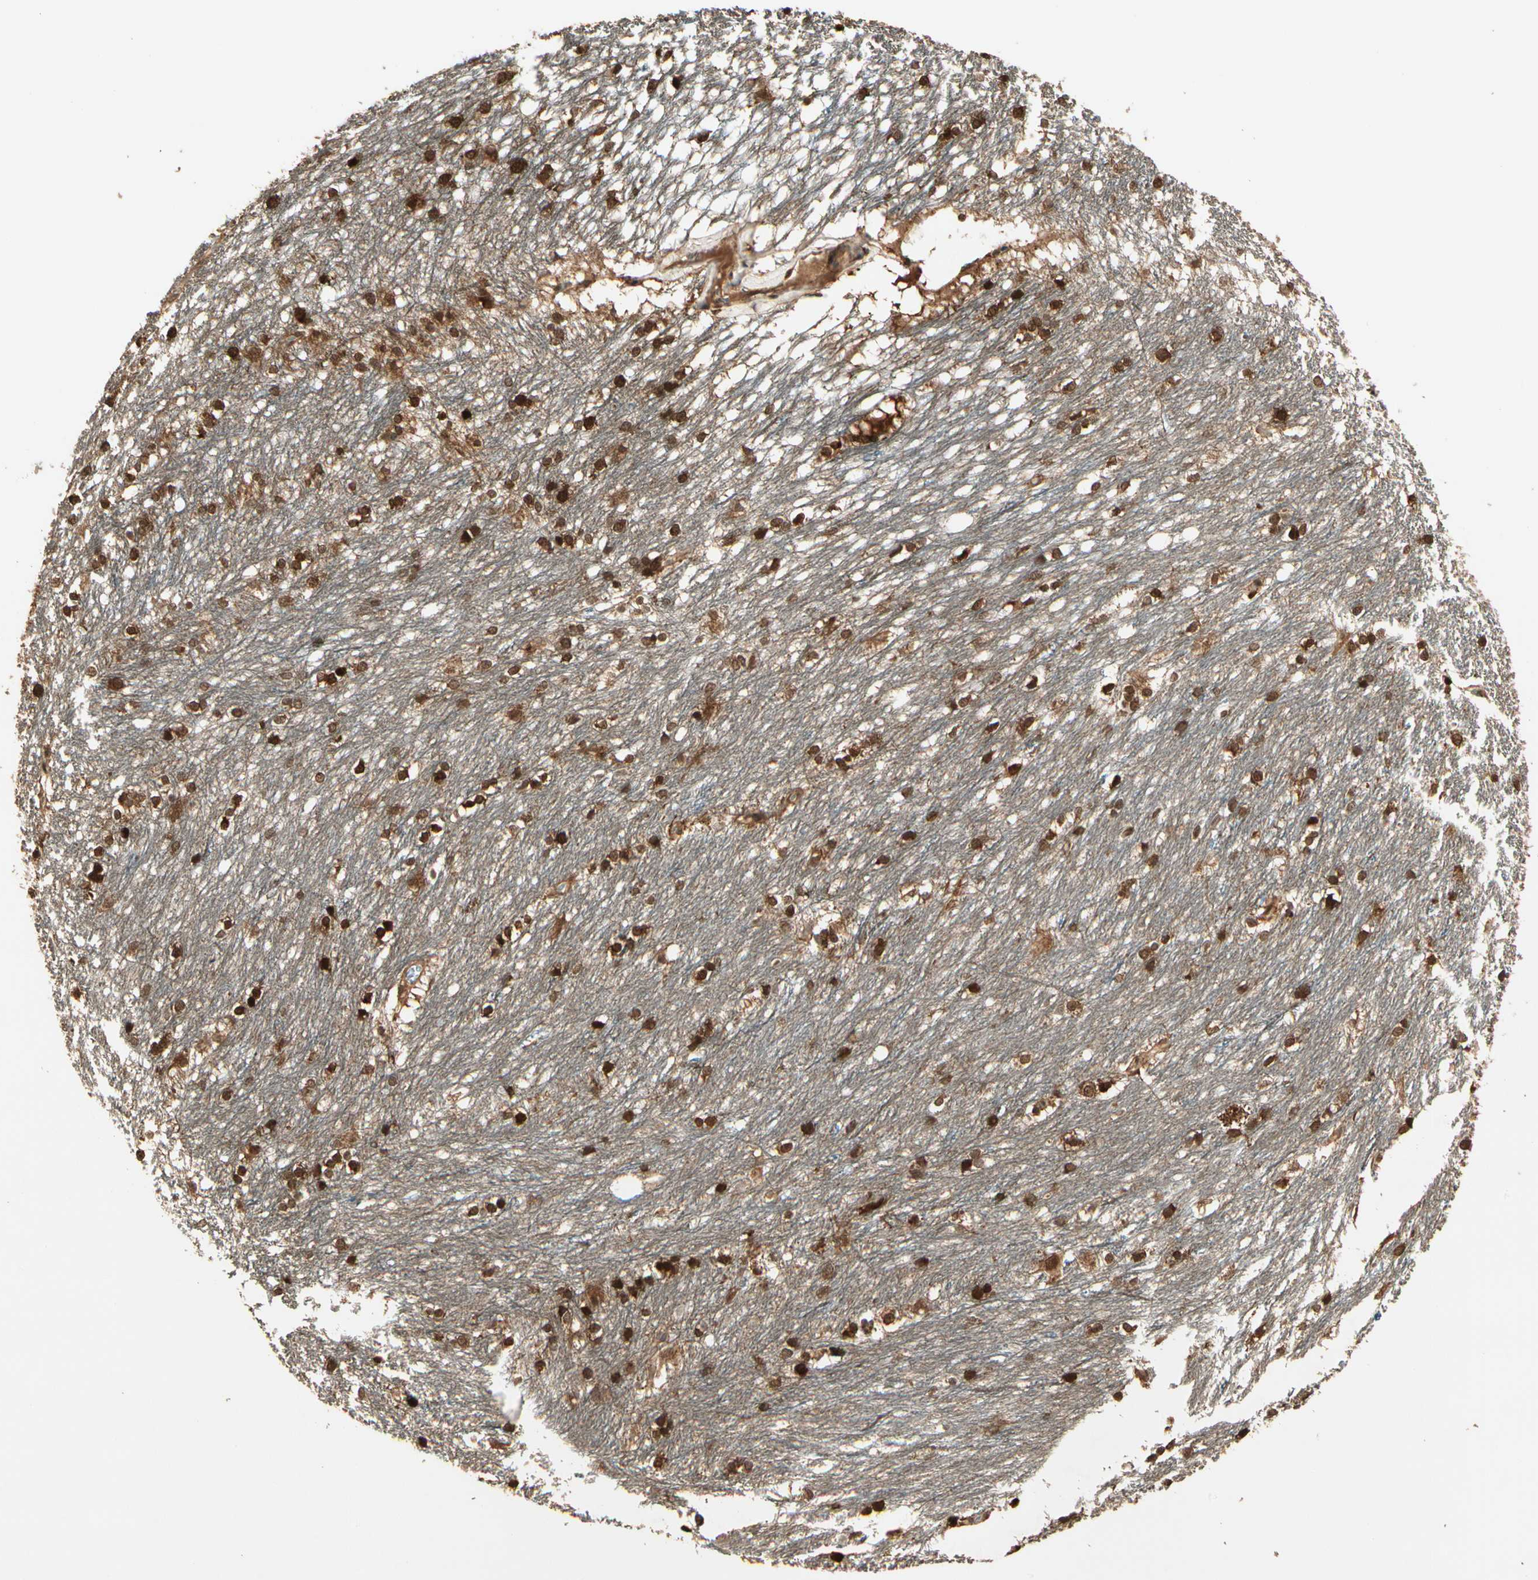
{"staining": {"intensity": "strong", "quantity": ">75%", "location": "cytoplasmic/membranous"}, "tissue": "caudate", "cell_type": "Glial cells", "image_type": "normal", "snomed": [{"axis": "morphology", "description": "Normal tissue, NOS"}, {"axis": "topography", "description": "Lateral ventricle wall"}], "caption": "An IHC image of normal tissue is shown. Protein staining in brown shows strong cytoplasmic/membranous positivity in caudate within glial cells. The staining is performed using DAB (3,3'-diaminobenzidine) brown chromogen to label protein expression. The nuclei are counter-stained blue using hematoxylin.", "gene": "GLUL", "patient": {"sex": "female", "age": 19}}